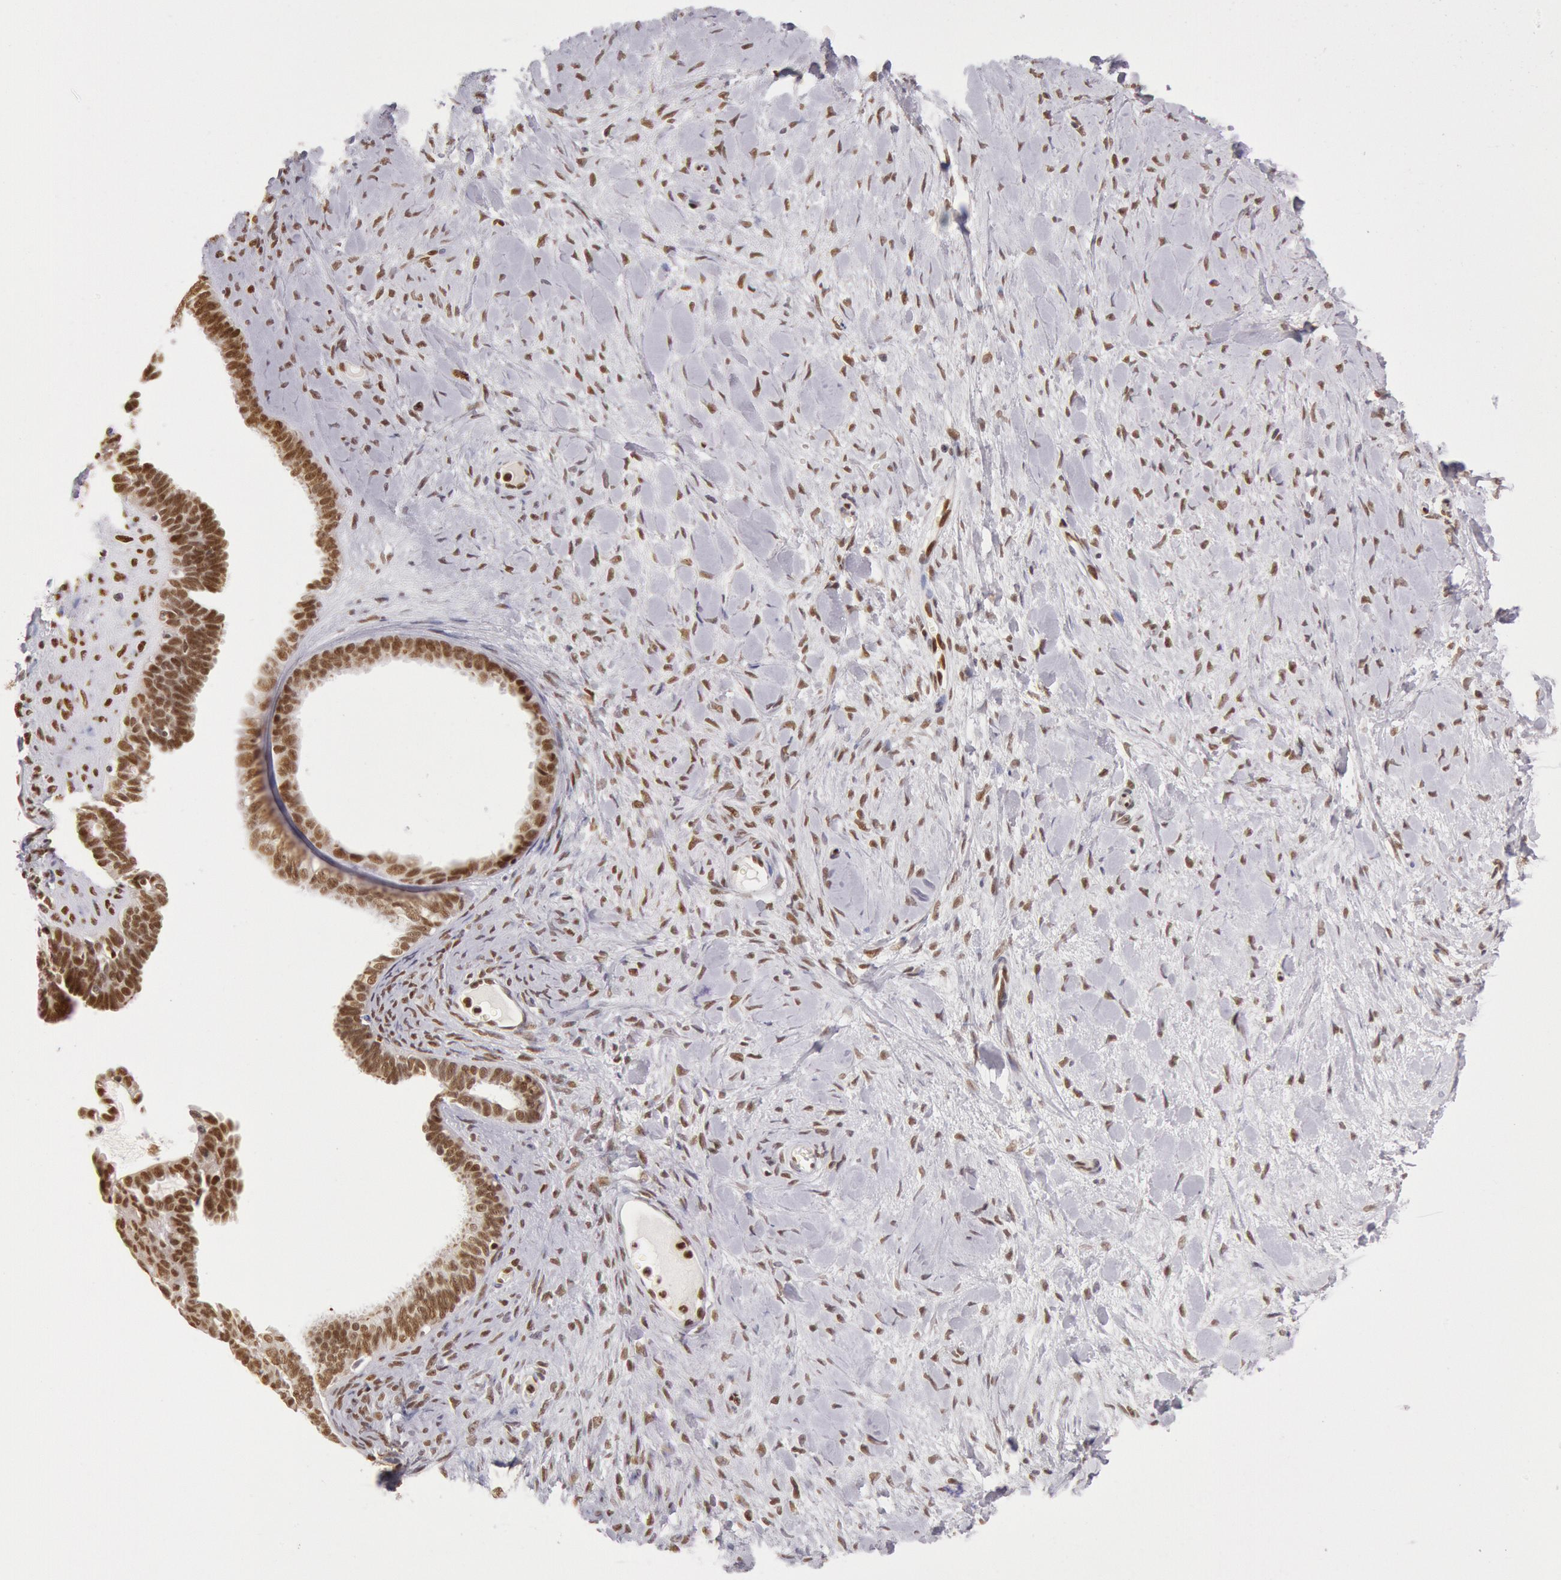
{"staining": {"intensity": "moderate", "quantity": ">75%", "location": "nuclear"}, "tissue": "ovarian cancer", "cell_type": "Tumor cells", "image_type": "cancer", "snomed": [{"axis": "morphology", "description": "Cystadenocarcinoma, serous, NOS"}, {"axis": "topography", "description": "Ovary"}], "caption": "DAB (3,3'-diaminobenzidine) immunohistochemical staining of human ovarian cancer (serous cystadenocarcinoma) displays moderate nuclear protein positivity in about >75% of tumor cells. (Stains: DAB (3,3'-diaminobenzidine) in brown, nuclei in blue, Microscopy: brightfield microscopy at high magnification).", "gene": "ESS2", "patient": {"sex": "female", "age": 71}}